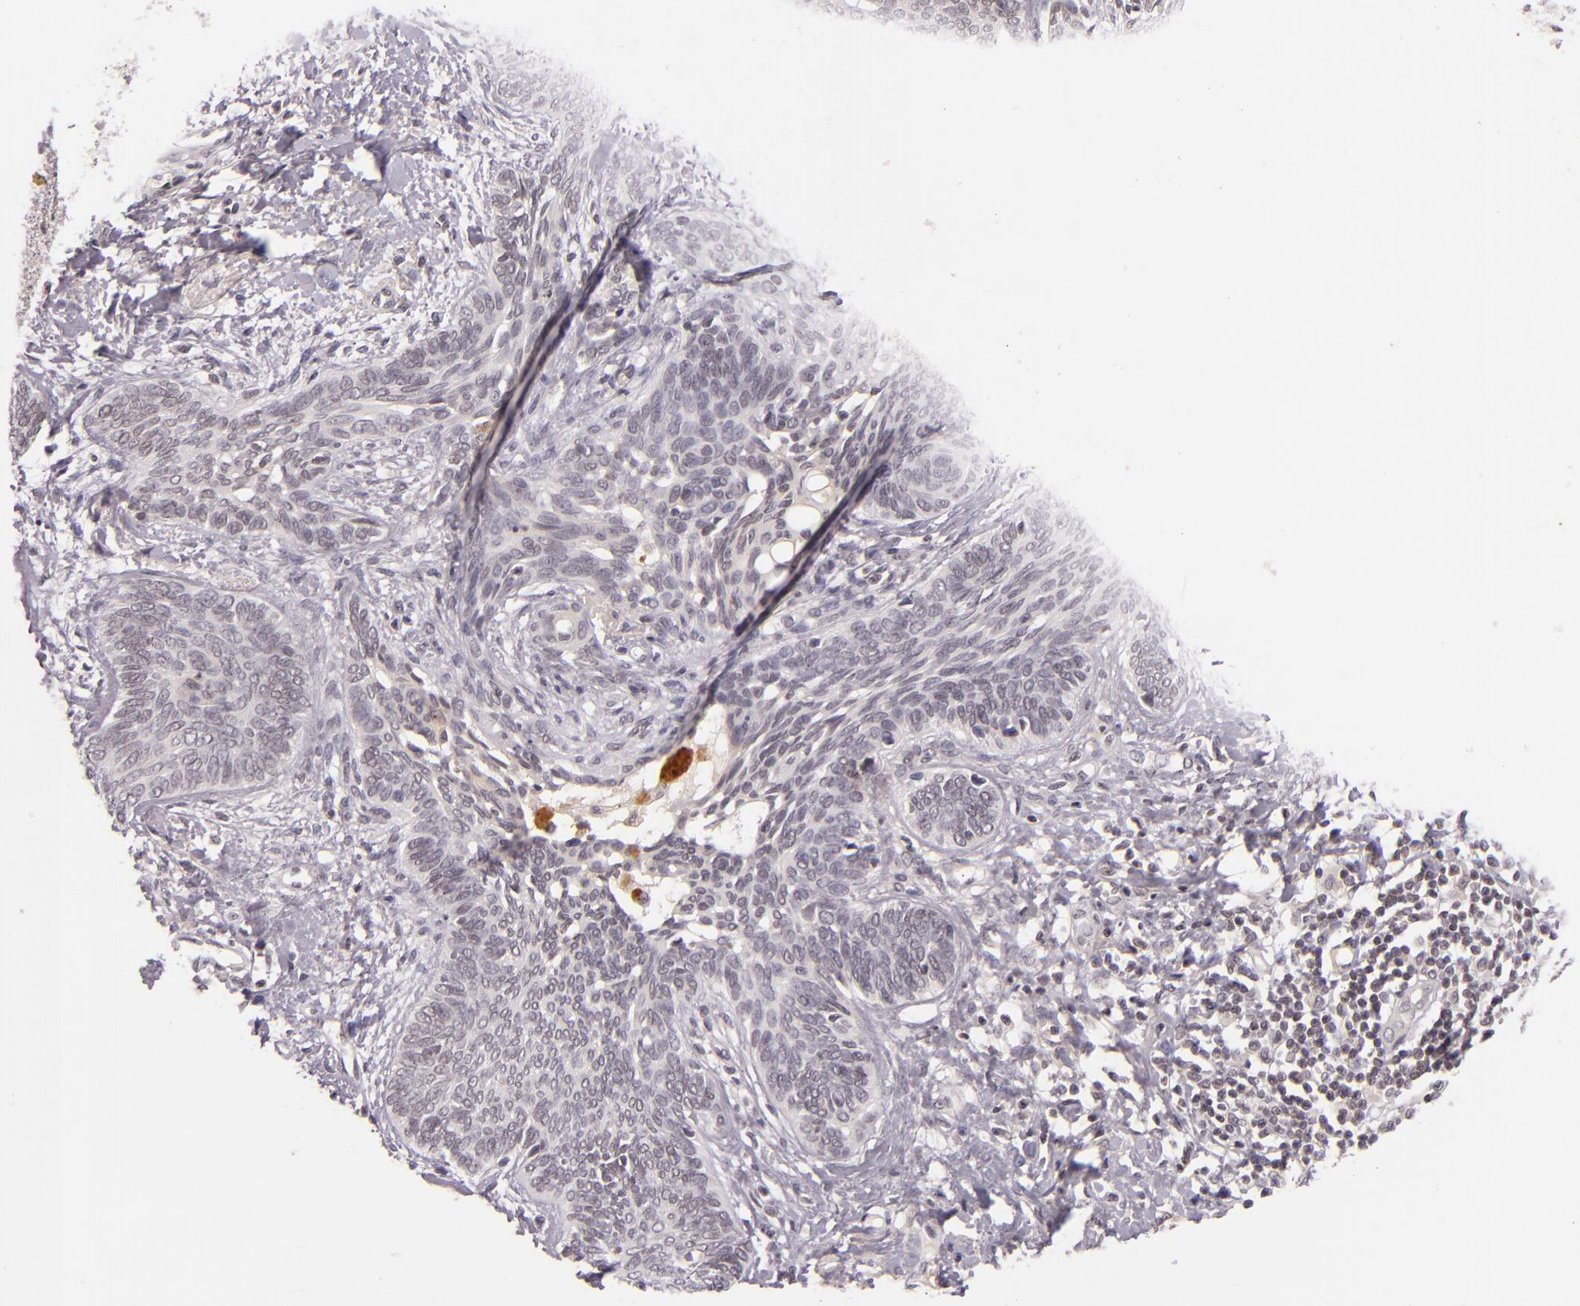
{"staining": {"intensity": "negative", "quantity": "none", "location": "none"}, "tissue": "skin cancer", "cell_type": "Tumor cells", "image_type": "cancer", "snomed": [{"axis": "morphology", "description": "Basal cell carcinoma"}, {"axis": "topography", "description": "Skin"}], "caption": "An image of human skin basal cell carcinoma is negative for staining in tumor cells.", "gene": "CASP8", "patient": {"sex": "female", "age": 81}}